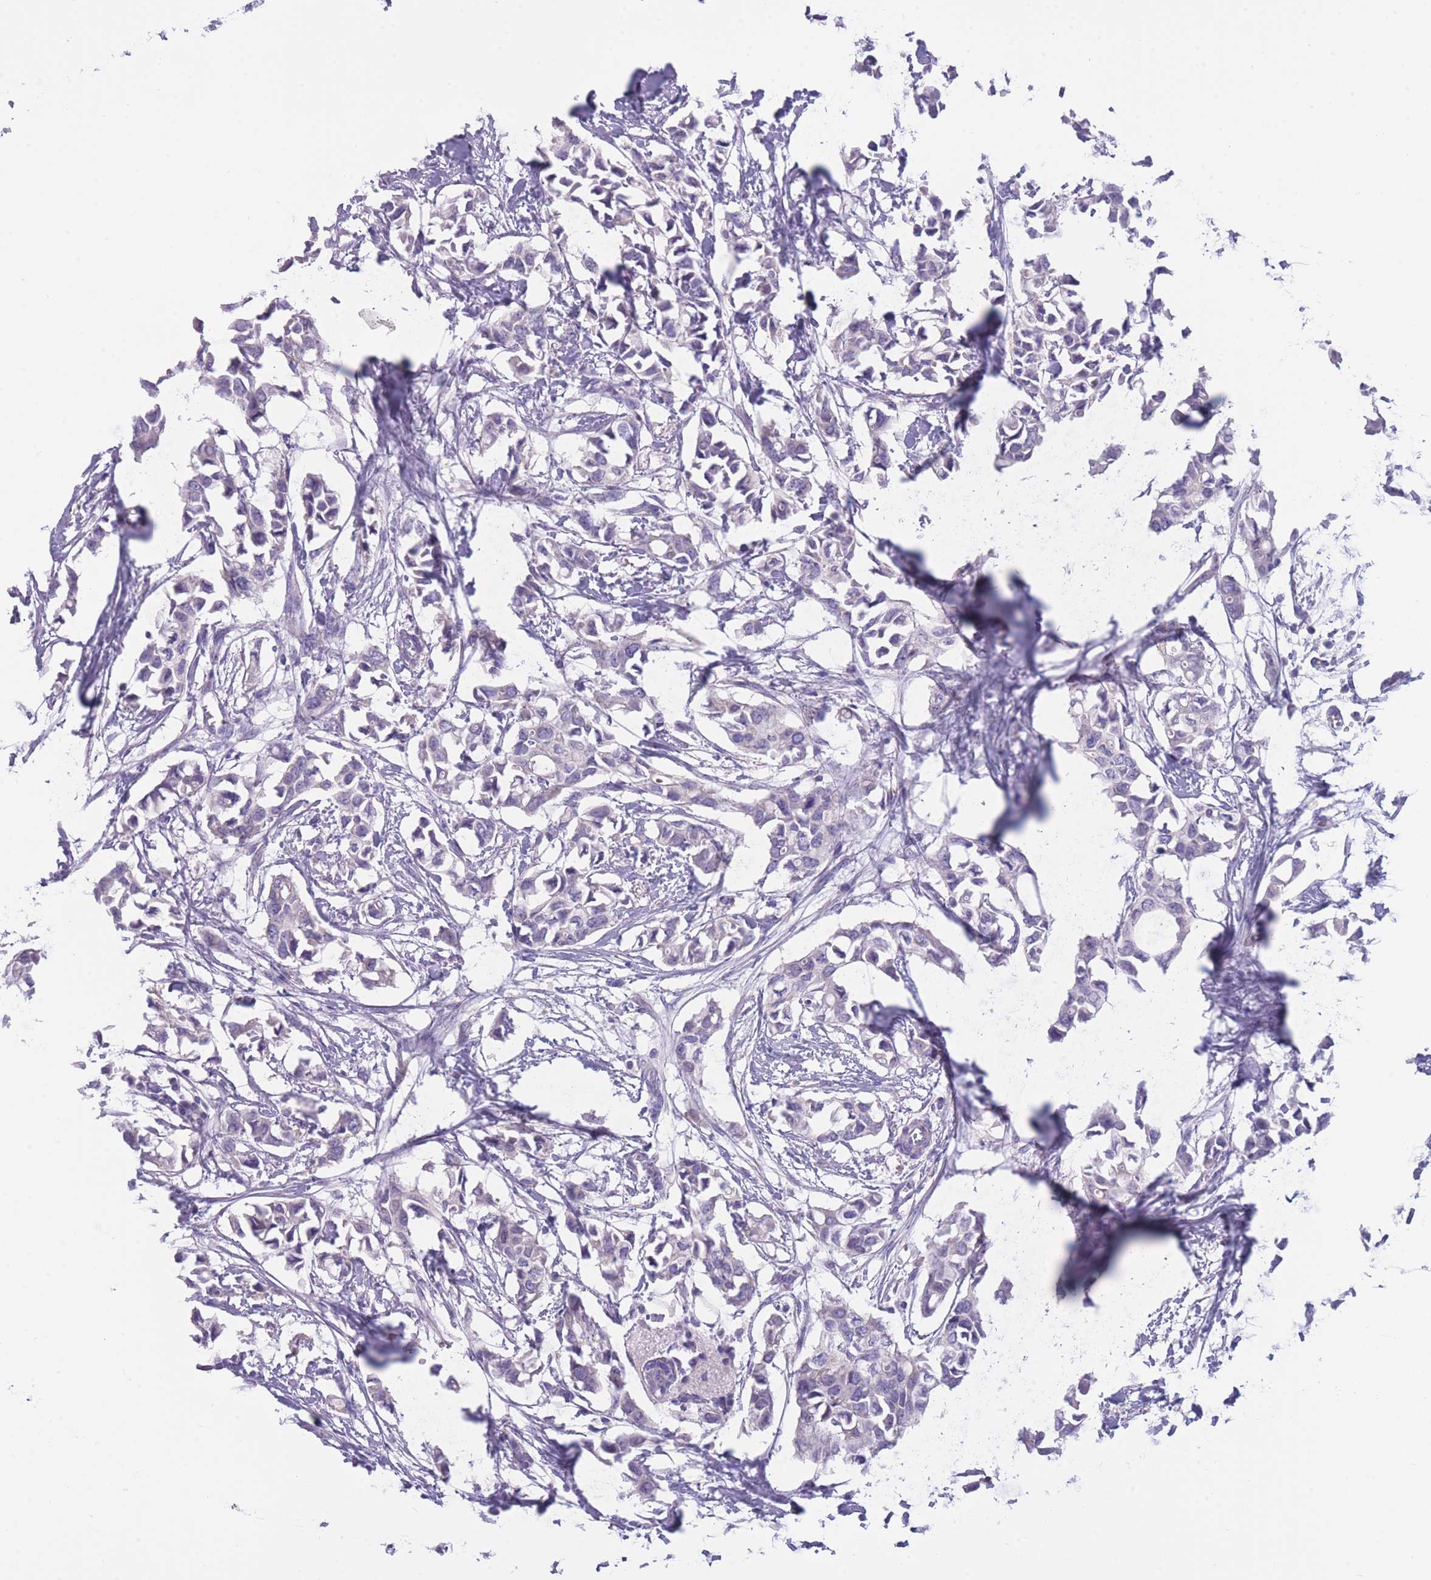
{"staining": {"intensity": "negative", "quantity": "none", "location": "none"}, "tissue": "breast cancer", "cell_type": "Tumor cells", "image_type": "cancer", "snomed": [{"axis": "morphology", "description": "Duct carcinoma"}, {"axis": "topography", "description": "Breast"}], "caption": "A high-resolution histopathology image shows IHC staining of breast cancer, which exhibits no significant staining in tumor cells.", "gene": "INTS2", "patient": {"sex": "female", "age": 41}}